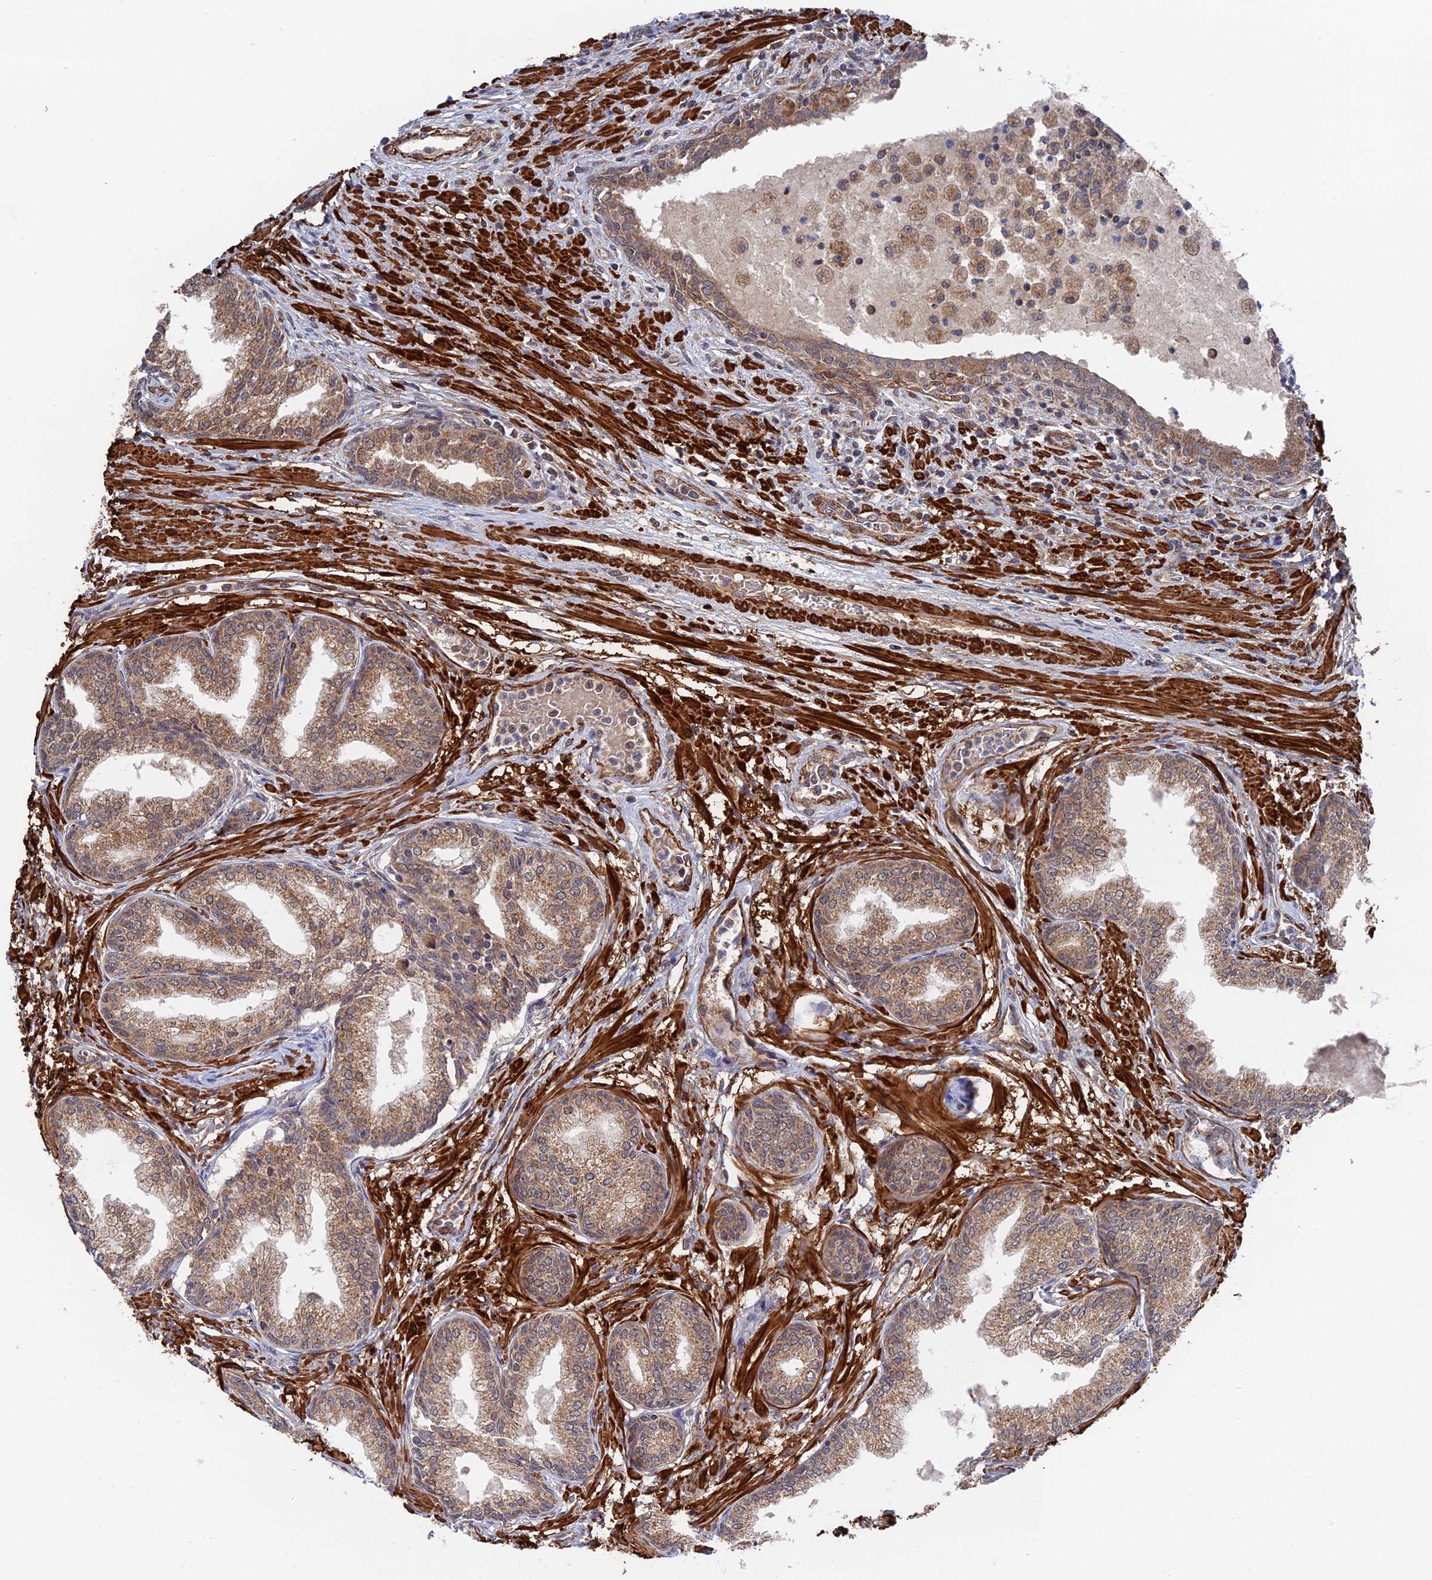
{"staining": {"intensity": "moderate", "quantity": ">75%", "location": "cytoplasmic/membranous"}, "tissue": "prostate cancer", "cell_type": "Tumor cells", "image_type": "cancer", "snomed": [{"axis": "morphology", "description": "Adenocarcinoma, High grade"}, {"axis": "topography", "description": "Prostate"}], "caption": "Prostate cancer (high-grade adenocarcinoma) was stained to show a protein in brown. There is medium levels of moderate cytoplasmic/membranous positivity in about >75% of tumor cells.", "gene": "ZNF320", "patient": {"sex": "male", "age": 67}}